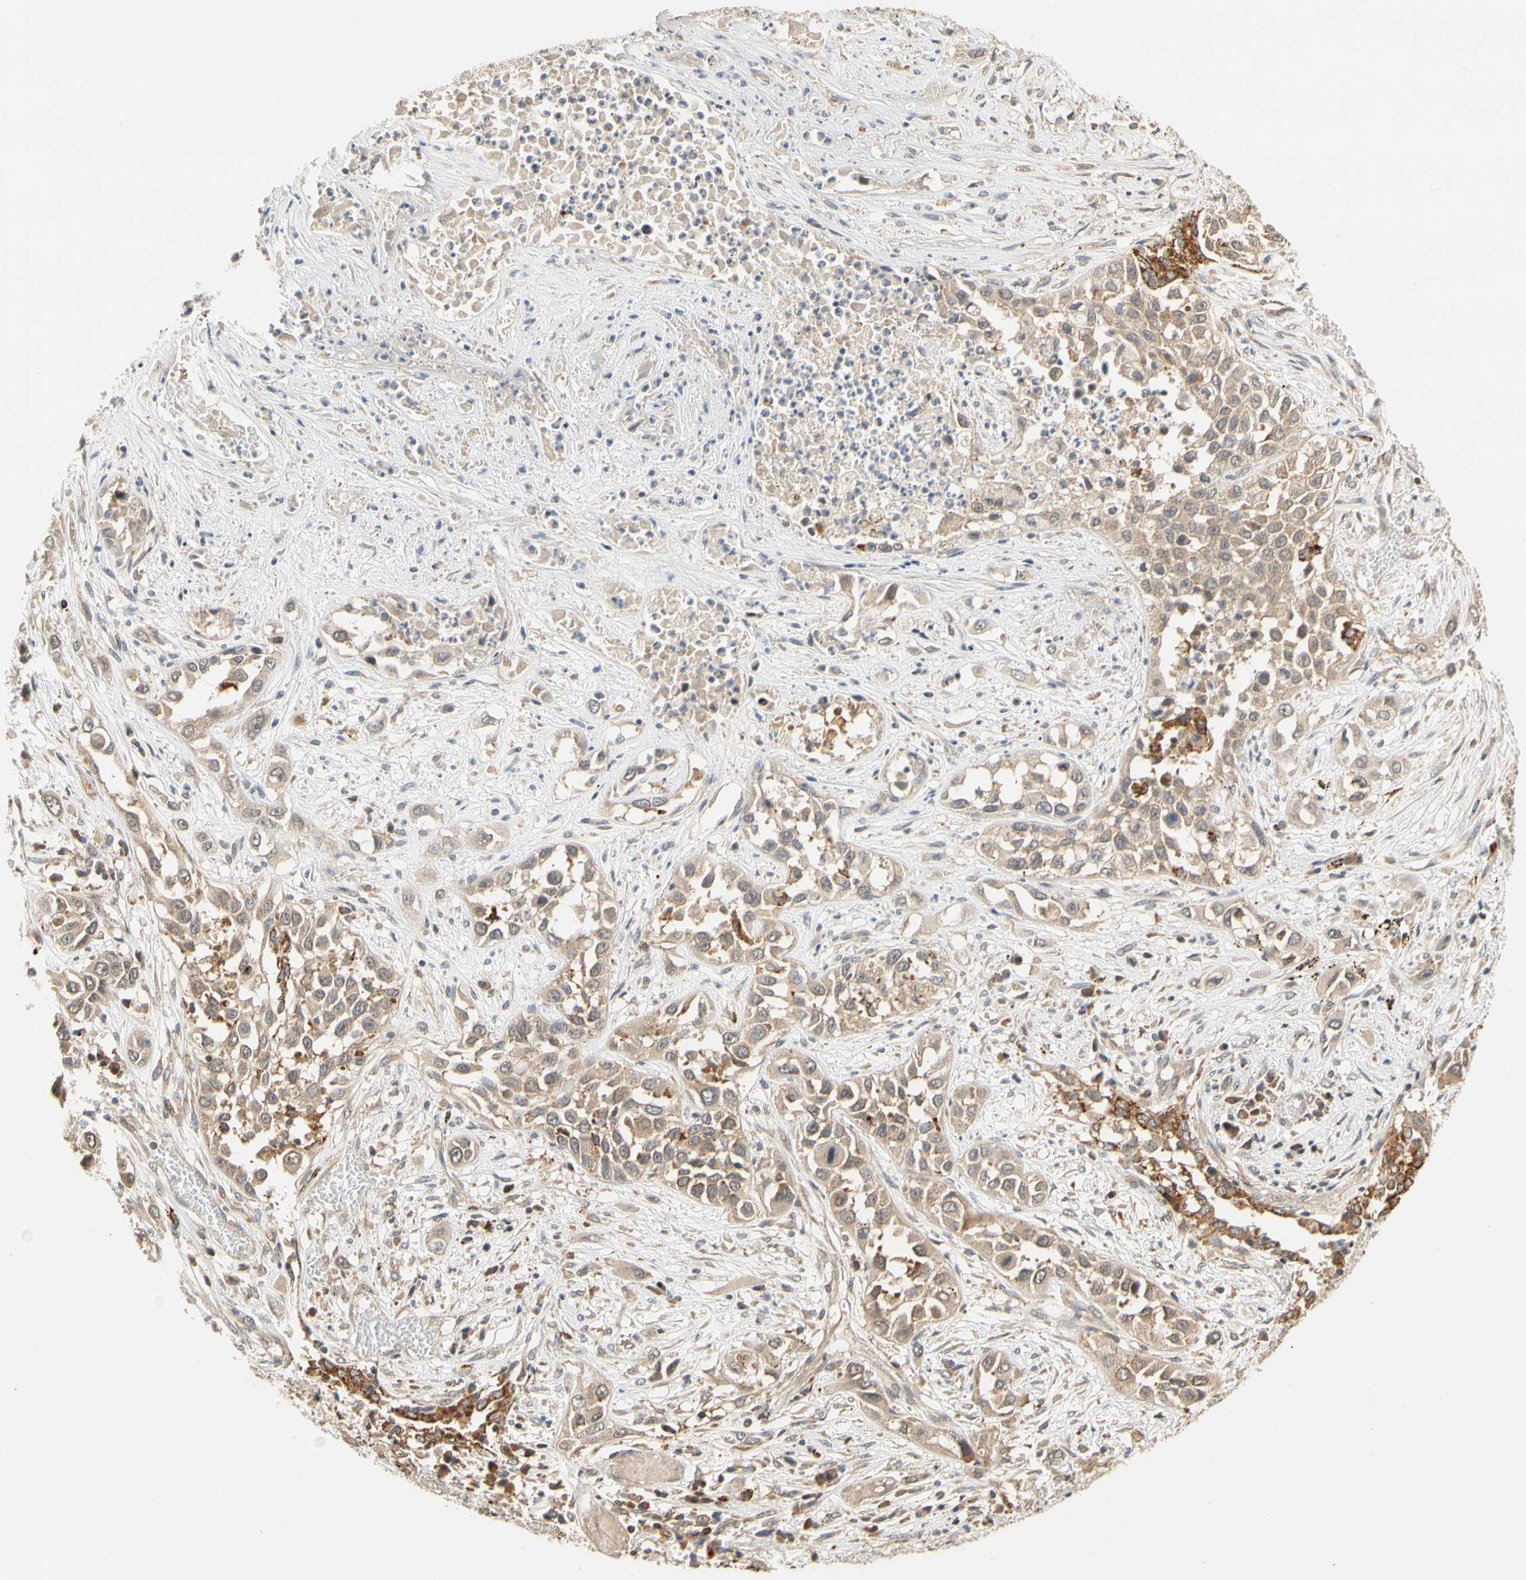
{"staining": {"intensity": "moderate", "quantity": ">75%", "location": "cytoplasmic/membranous"}, "tissue": "lung cancer", "cell_type": "Tumor cells", "image_type": "cancer", "snomed": [{"axis": "morphology", "description": "Squamous cell carcinoma, NOS"}, {"axis": "topography", "description": "Lung"}], "caption": "Immunohistochemistry staining of lung cancer (squamous cell carcinoma), which reveals medium levels of moderate cytoplasmic/membranous expression in about >75% of tumor cells indicating moderate cytoplasmic/membranous protein staining. The staining was performed using DAB (3,3'-diaminobenzidine) (brown) for protein detection and nuclei were counterstained in hematoxylin (blue).", "gene": "ANKHD1", "patient": {"sex": "male", "age": 71}}